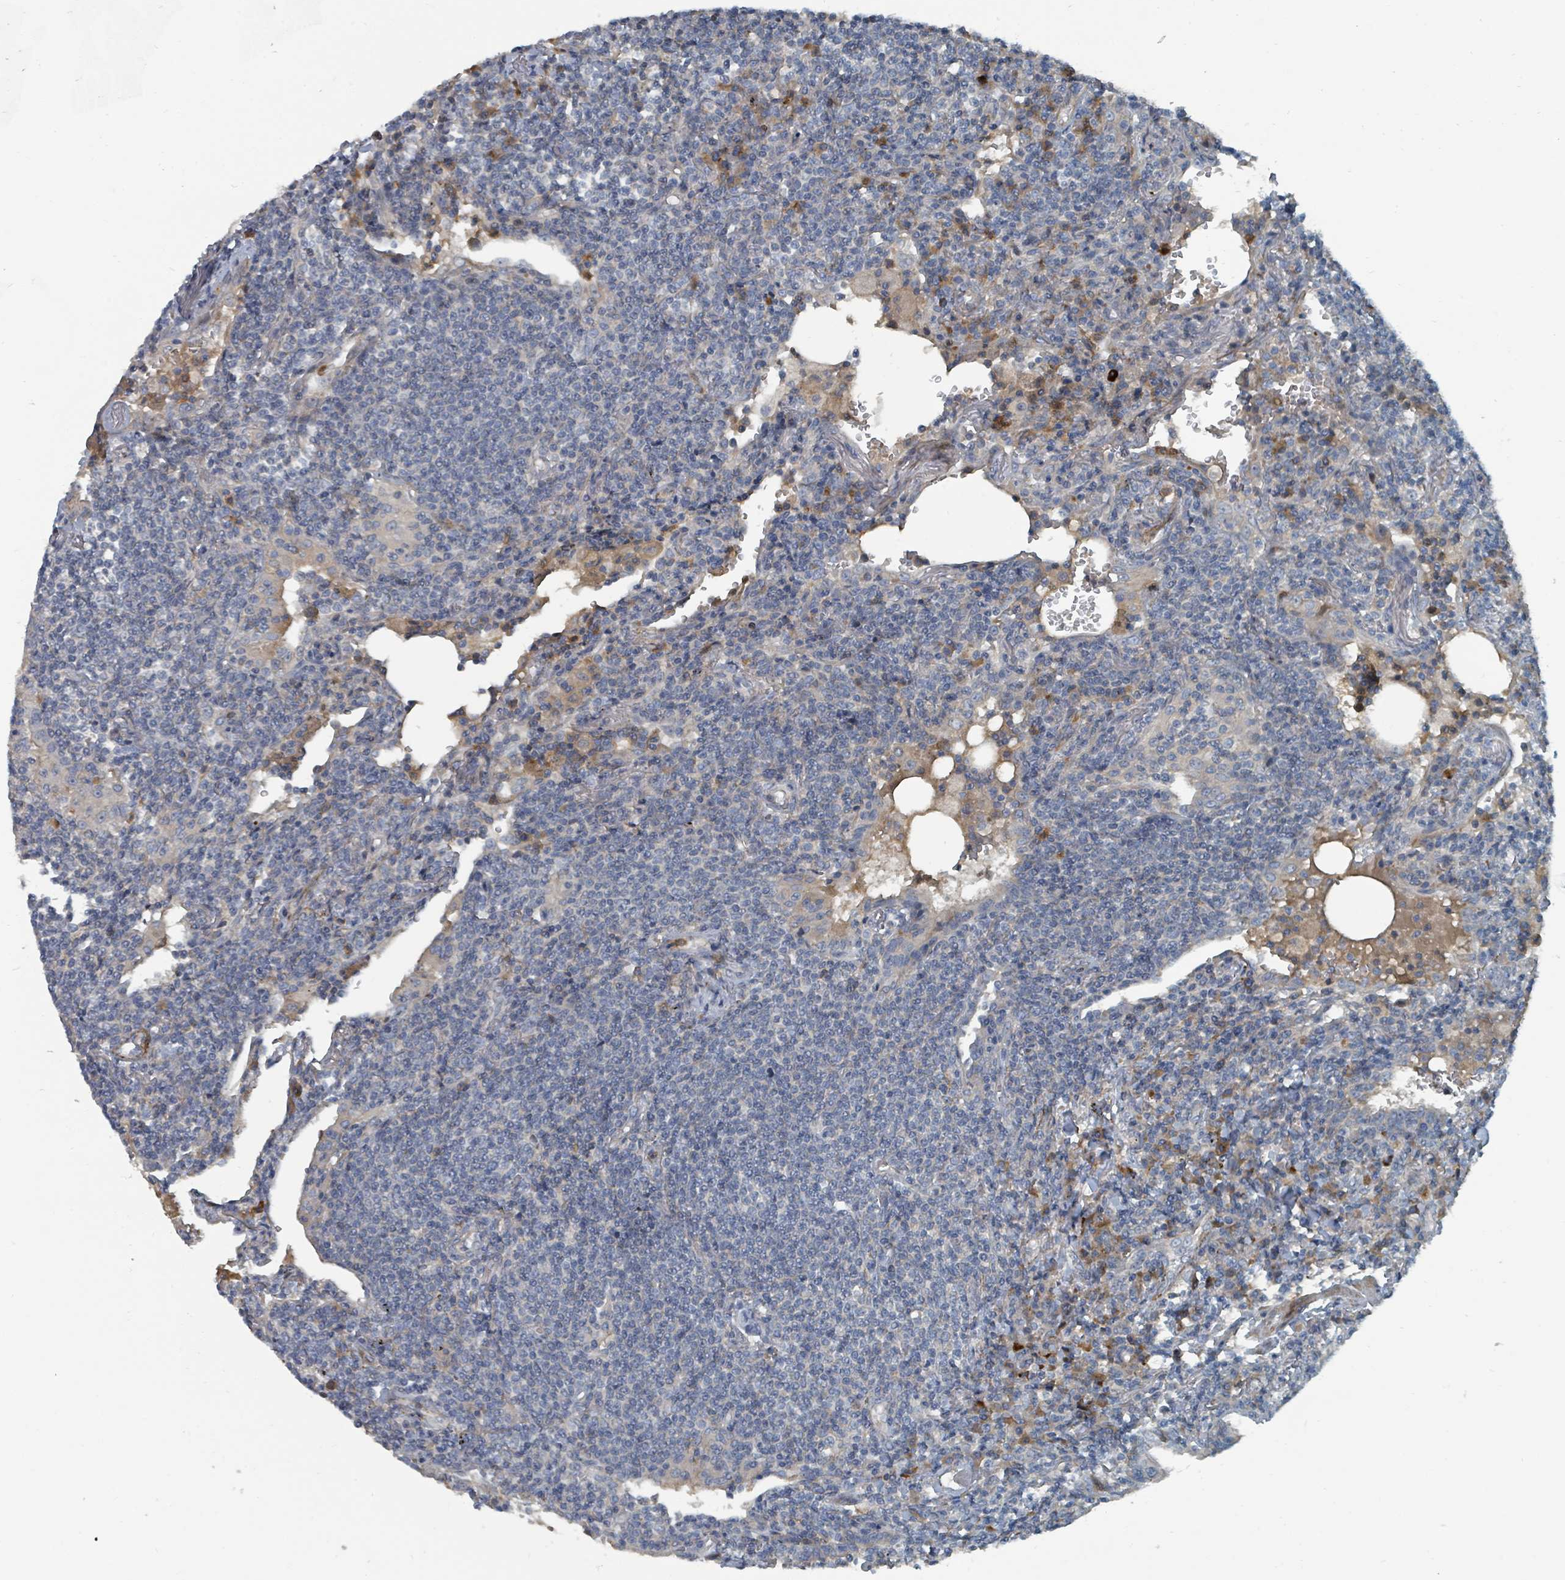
{"staining": {"intensity": "negative", "quantity": "none", "location": "none"}, "tissue": "lymphoma", "cell_type": "Tumor cells", "image_type": "cancer", "snomed": [{"axis": "morphology", "description": "Malignant lymphoma, non-Hodgkin's type, Low grade"}, {"axis": "topography", "description": "Lung"}], "caption": "There is no significant expression in tumor cells of malignant lymphoma, non-Hodgkin's type (low-grade). (DAB (3,3'-diaminobenzidine) IHC with hematoxylin counter stain).", "gene": "SLC44A5", "patient": {"sex": "female", "age": 71}}